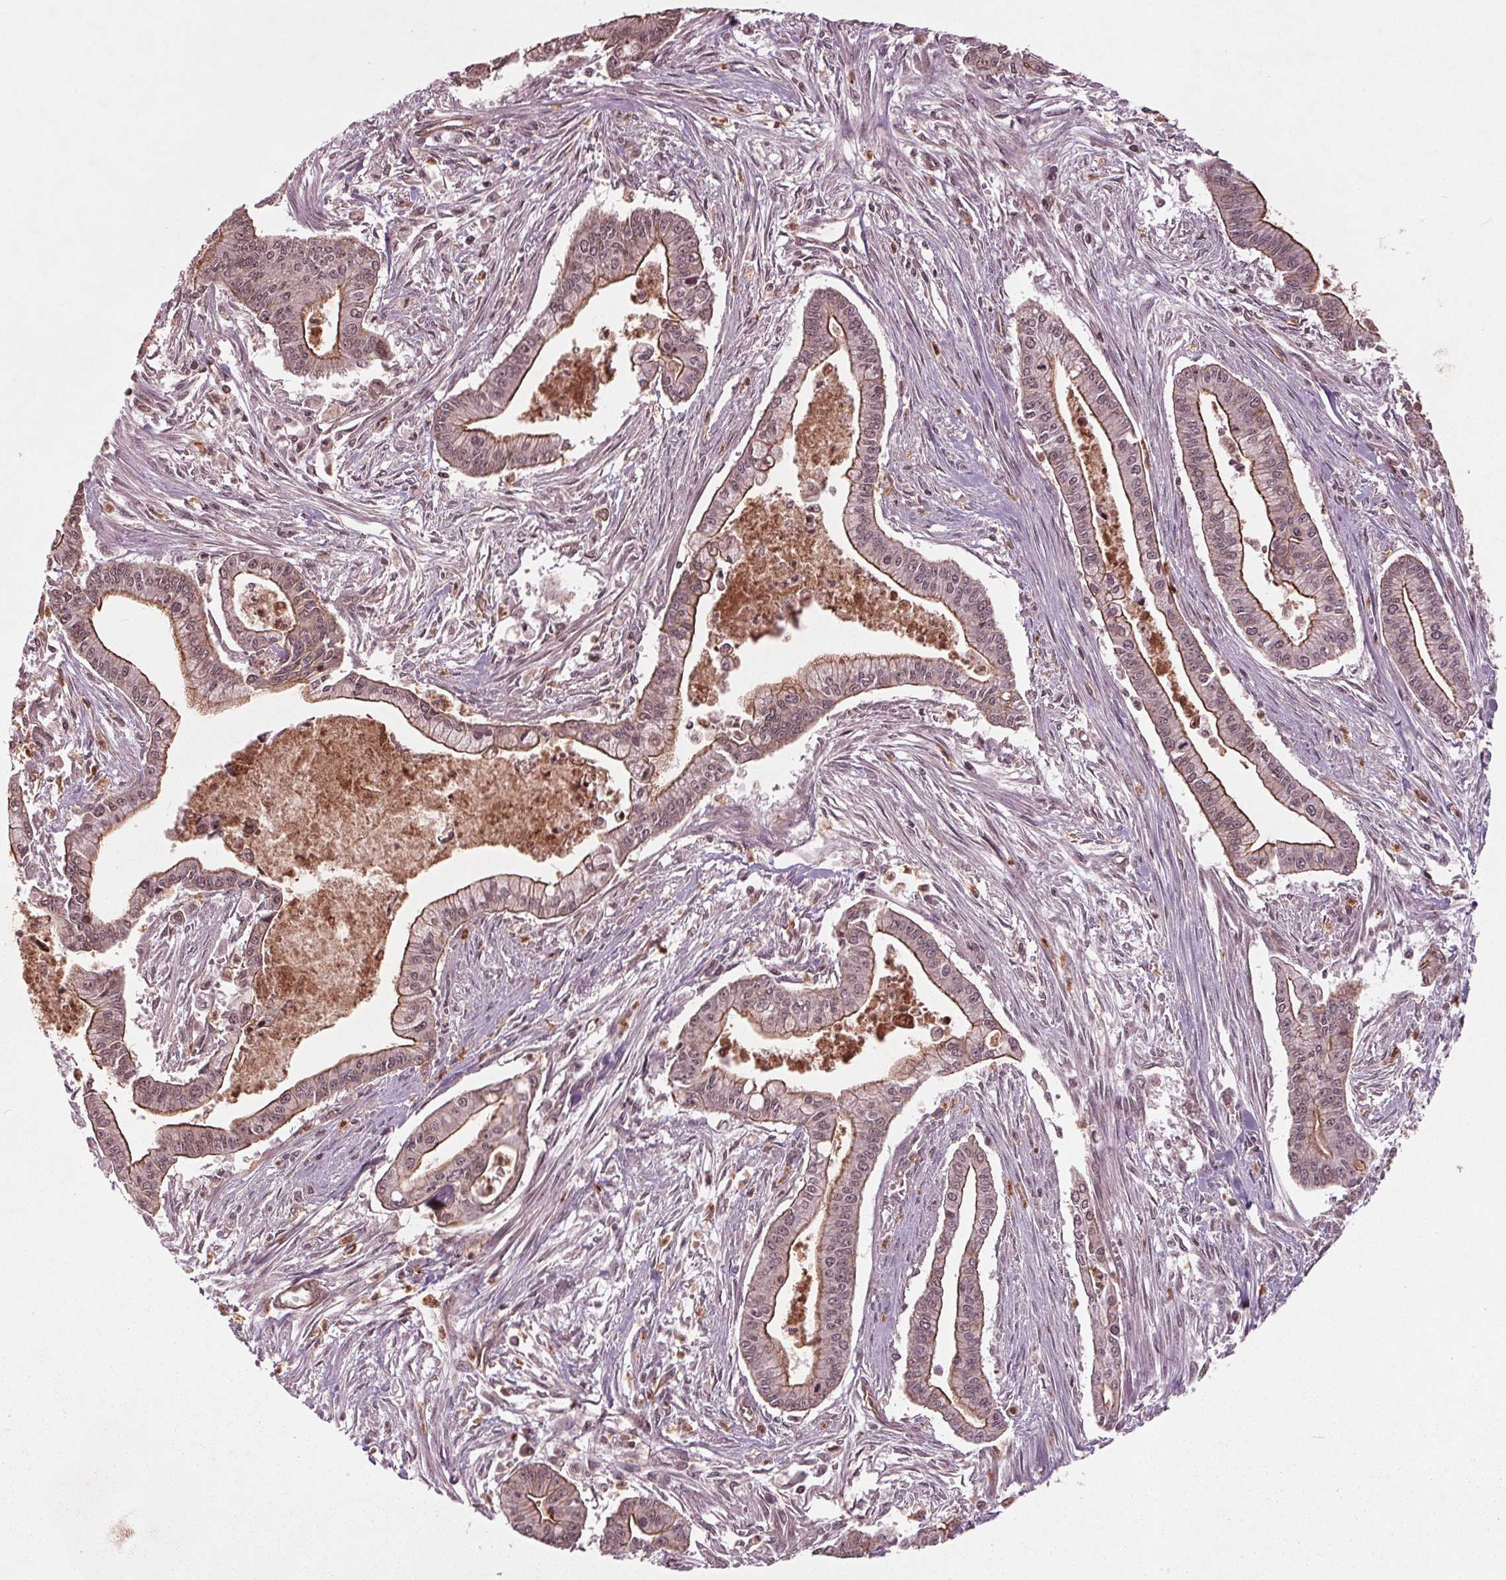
{"staining": {"intensity": "moderate", "quantity": "<25%", "location": "cytoplasmic/membranous"}, "tissue": "pancreatic cancer", "cell_type": "Tumor cells", "image_type": "cancer", "snomed": [{"axis": "morphology", "description": "Adenocarcinoma, NOS"}, {"axis": "topography", "description": "Pancreas"}], "caption": "IHC staining of pancreatic adenocarcinoma, which shows low levels of moderate cytoplasmic/membranous staining in approximately <25% of tumor cells indicating moderate cytoplasmic/membranous protein expression. The staining was performed using DAB (brown) for protein detection and nuclei were counterstained in hematoxylin (blue).", "gene": "BTBD1", "patient": {"sex": "female", "age": 65}}